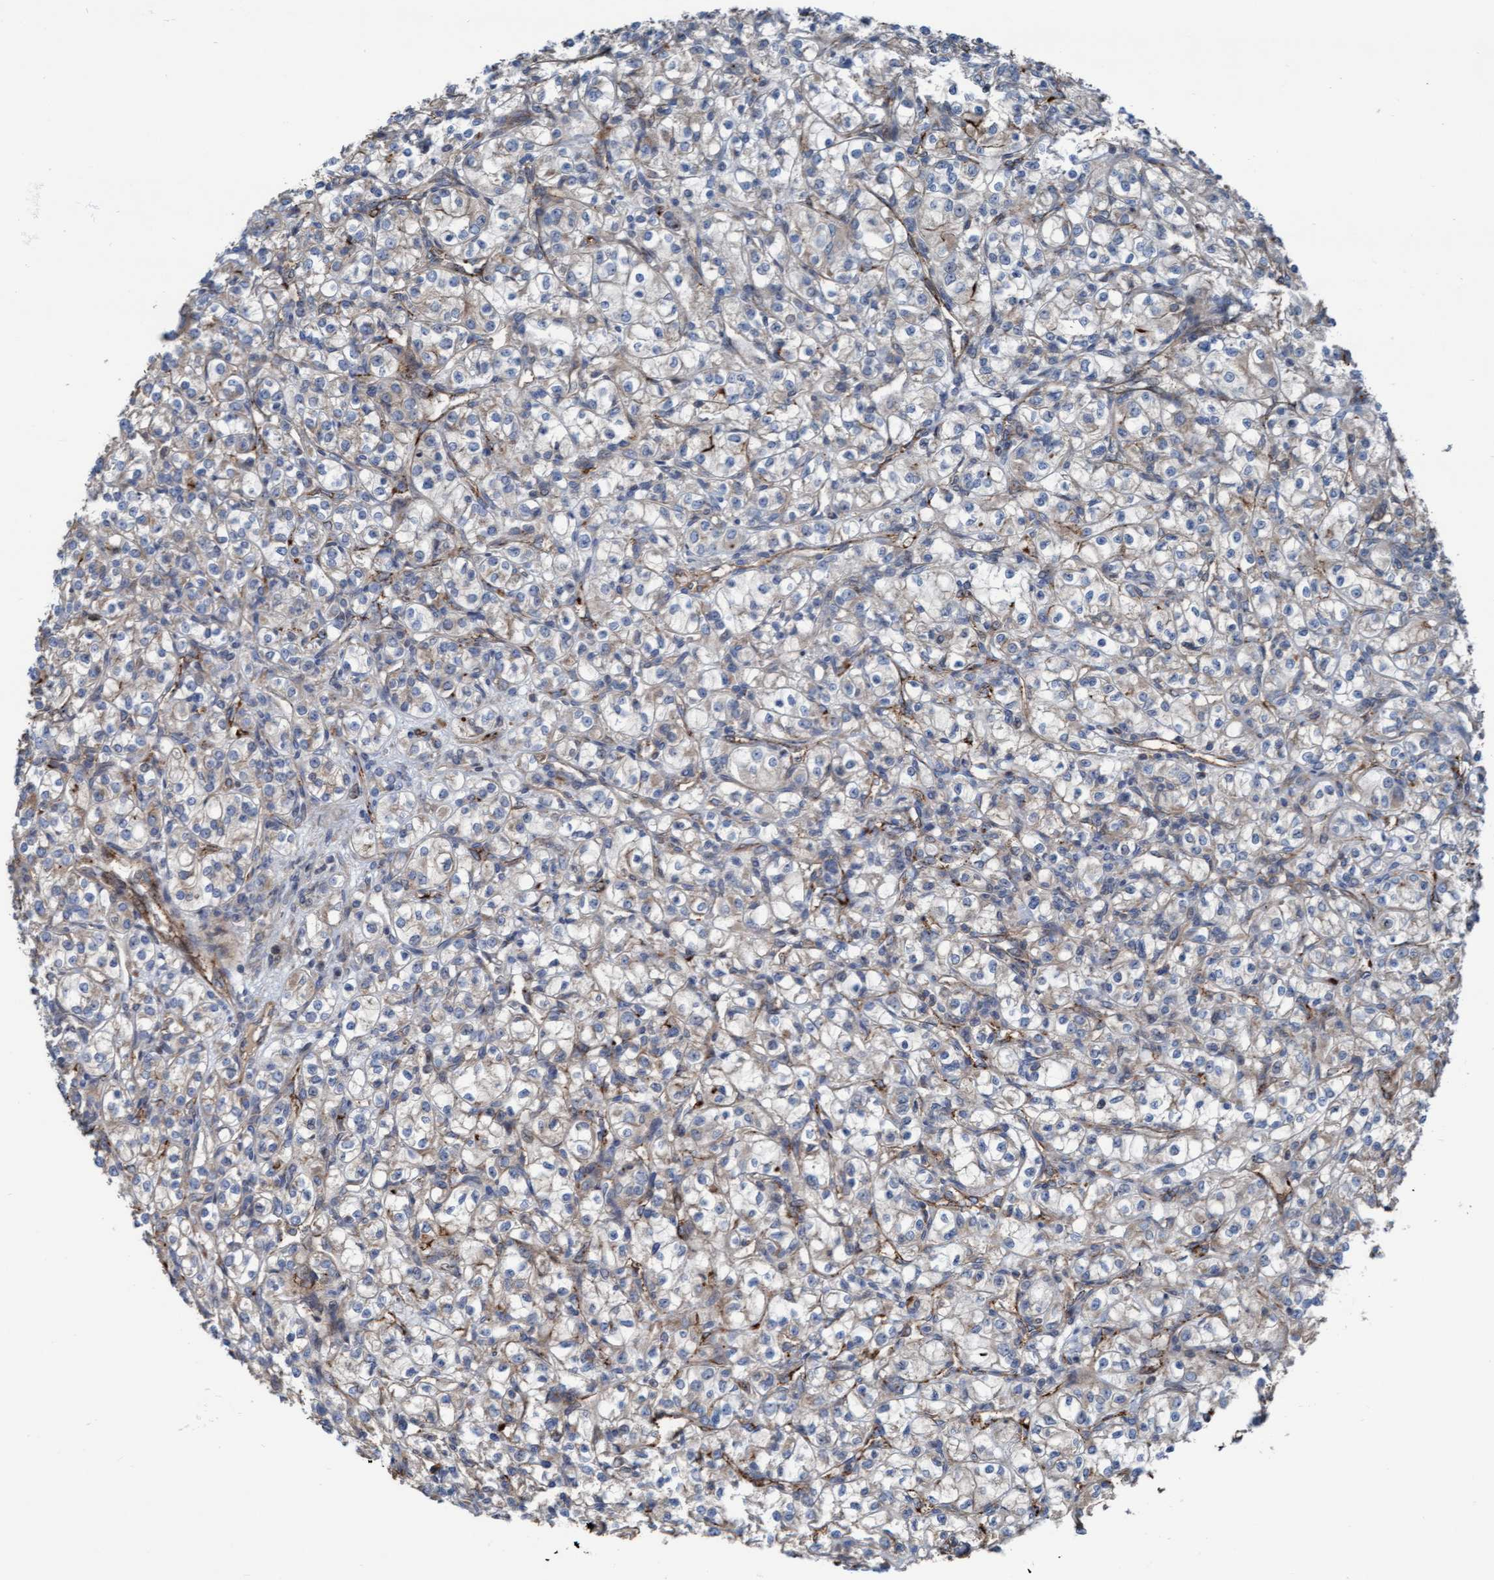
{"staining": {"intensity": "weak", "quantity": "<25%", "location": "cytoplasmic/membranous"}, "tissue": "renal cancer", "cell_type": "Tumor cells", "image_type": "cancer", "snomed": [{"axis": "morphology", "description": "Adenocarcinoma, NOS"}, {"axis": "topography", "description": "Kidney"}], "caption": "Protein analysis of renal adenocarcinoma displays no significant staining in tumor cells. (Brightfield microscopy of DAB (3,3'-diaminobenzidine) IHC at high magnification).", "gene": "KLHL26", "patient": {"sex": "male", "age": 77}}